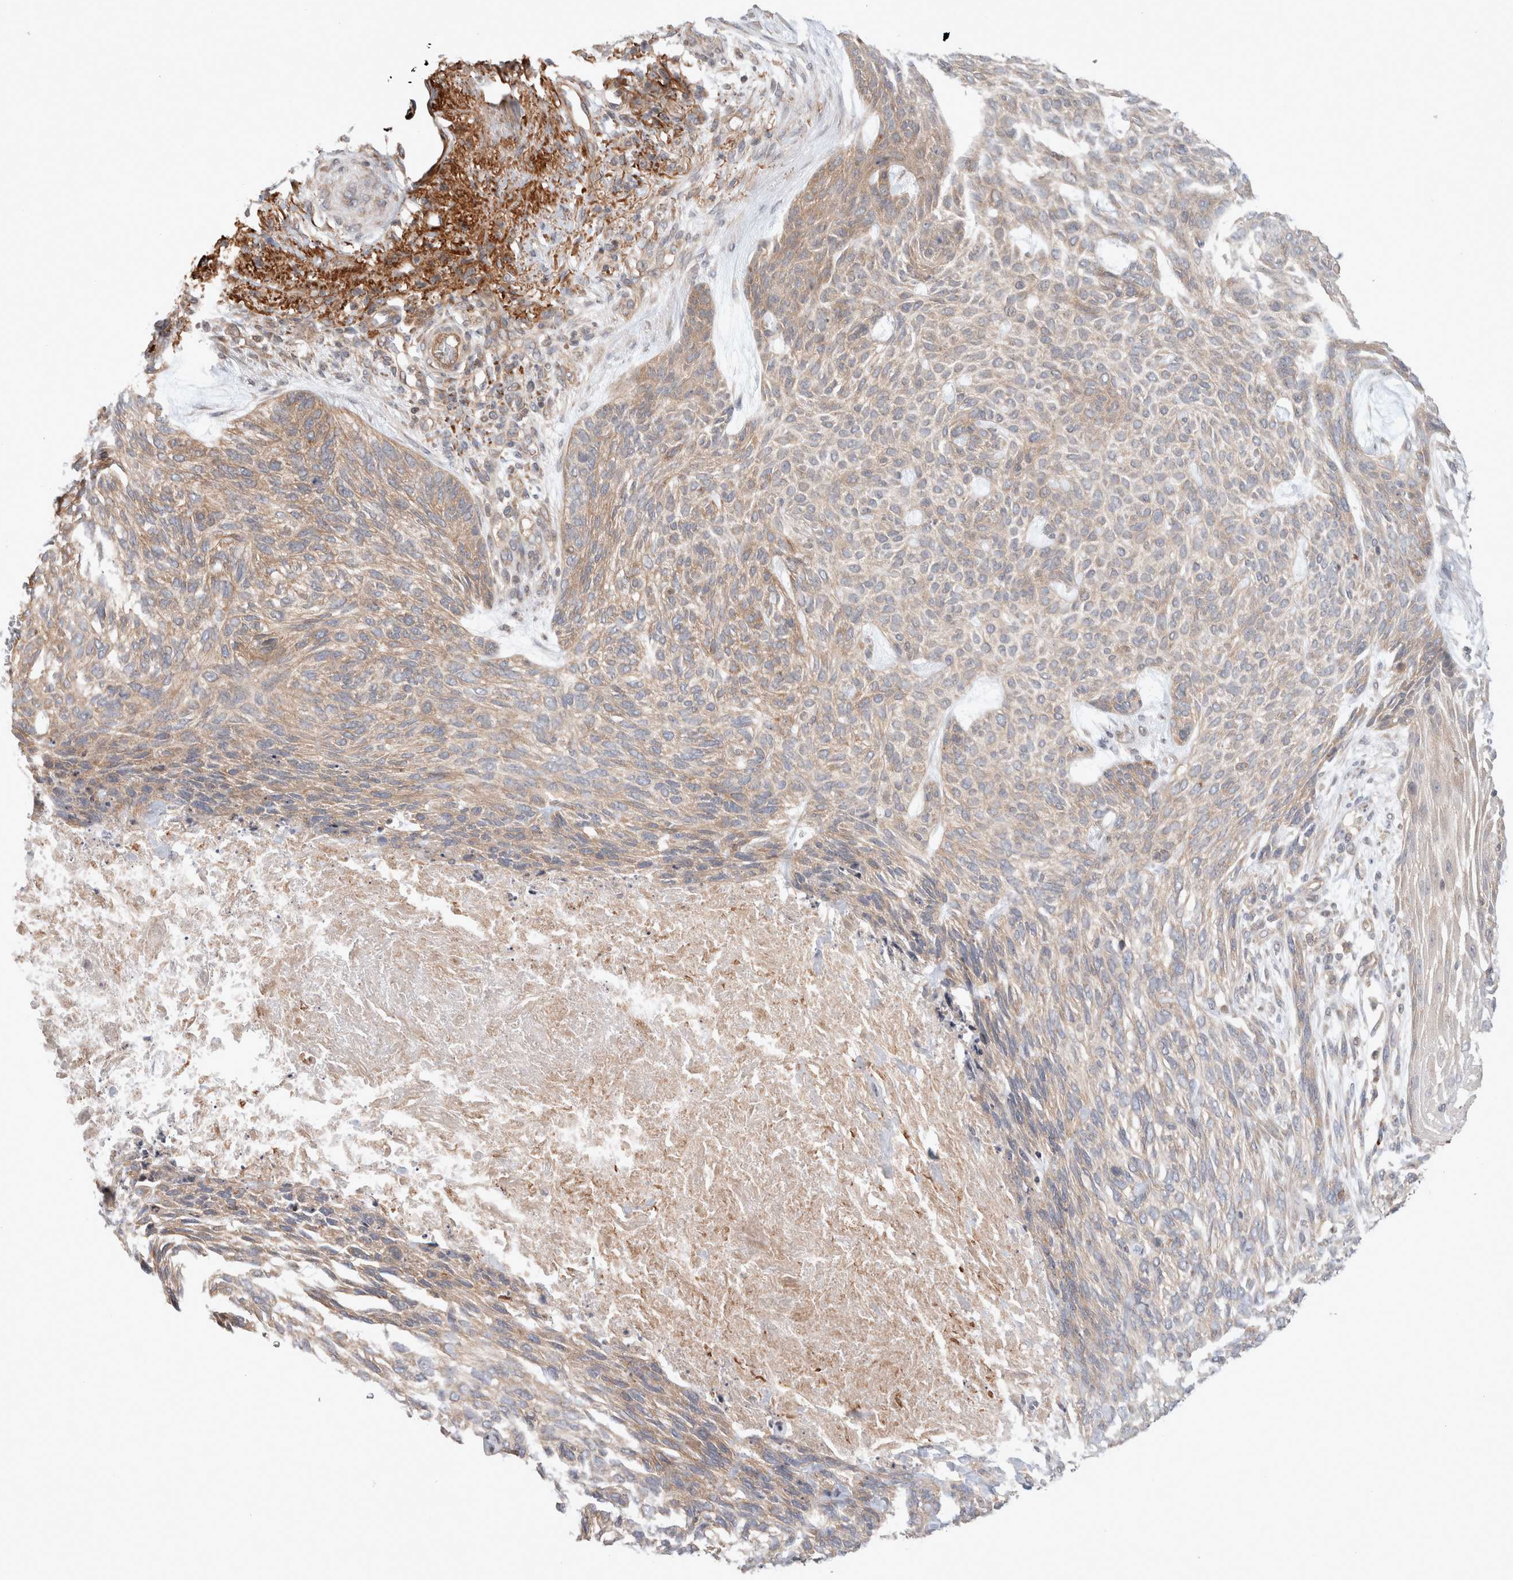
{"staining": {"intensity": "moderate", "quantity": "25%-75%", "location": "cytoplasmic/membranous"}, "tissue": "skin cancer", "cell_type": "Tumor cells", "image_type": "cancer", "snomed": [{"axis": "morphology", "description": "Basal cell carcinoma"}, {"axis": "topography", "description": "Skin"}], "caption": "Immunohistochemical staining of human basal cell carcinoma (skin) reveals medium levels of moderate cytoplasmic/membranous protein expression in about 25%-75% of tumor cells.", "gene": "HROB", "patient": {"sex": "male", "age": 55}}